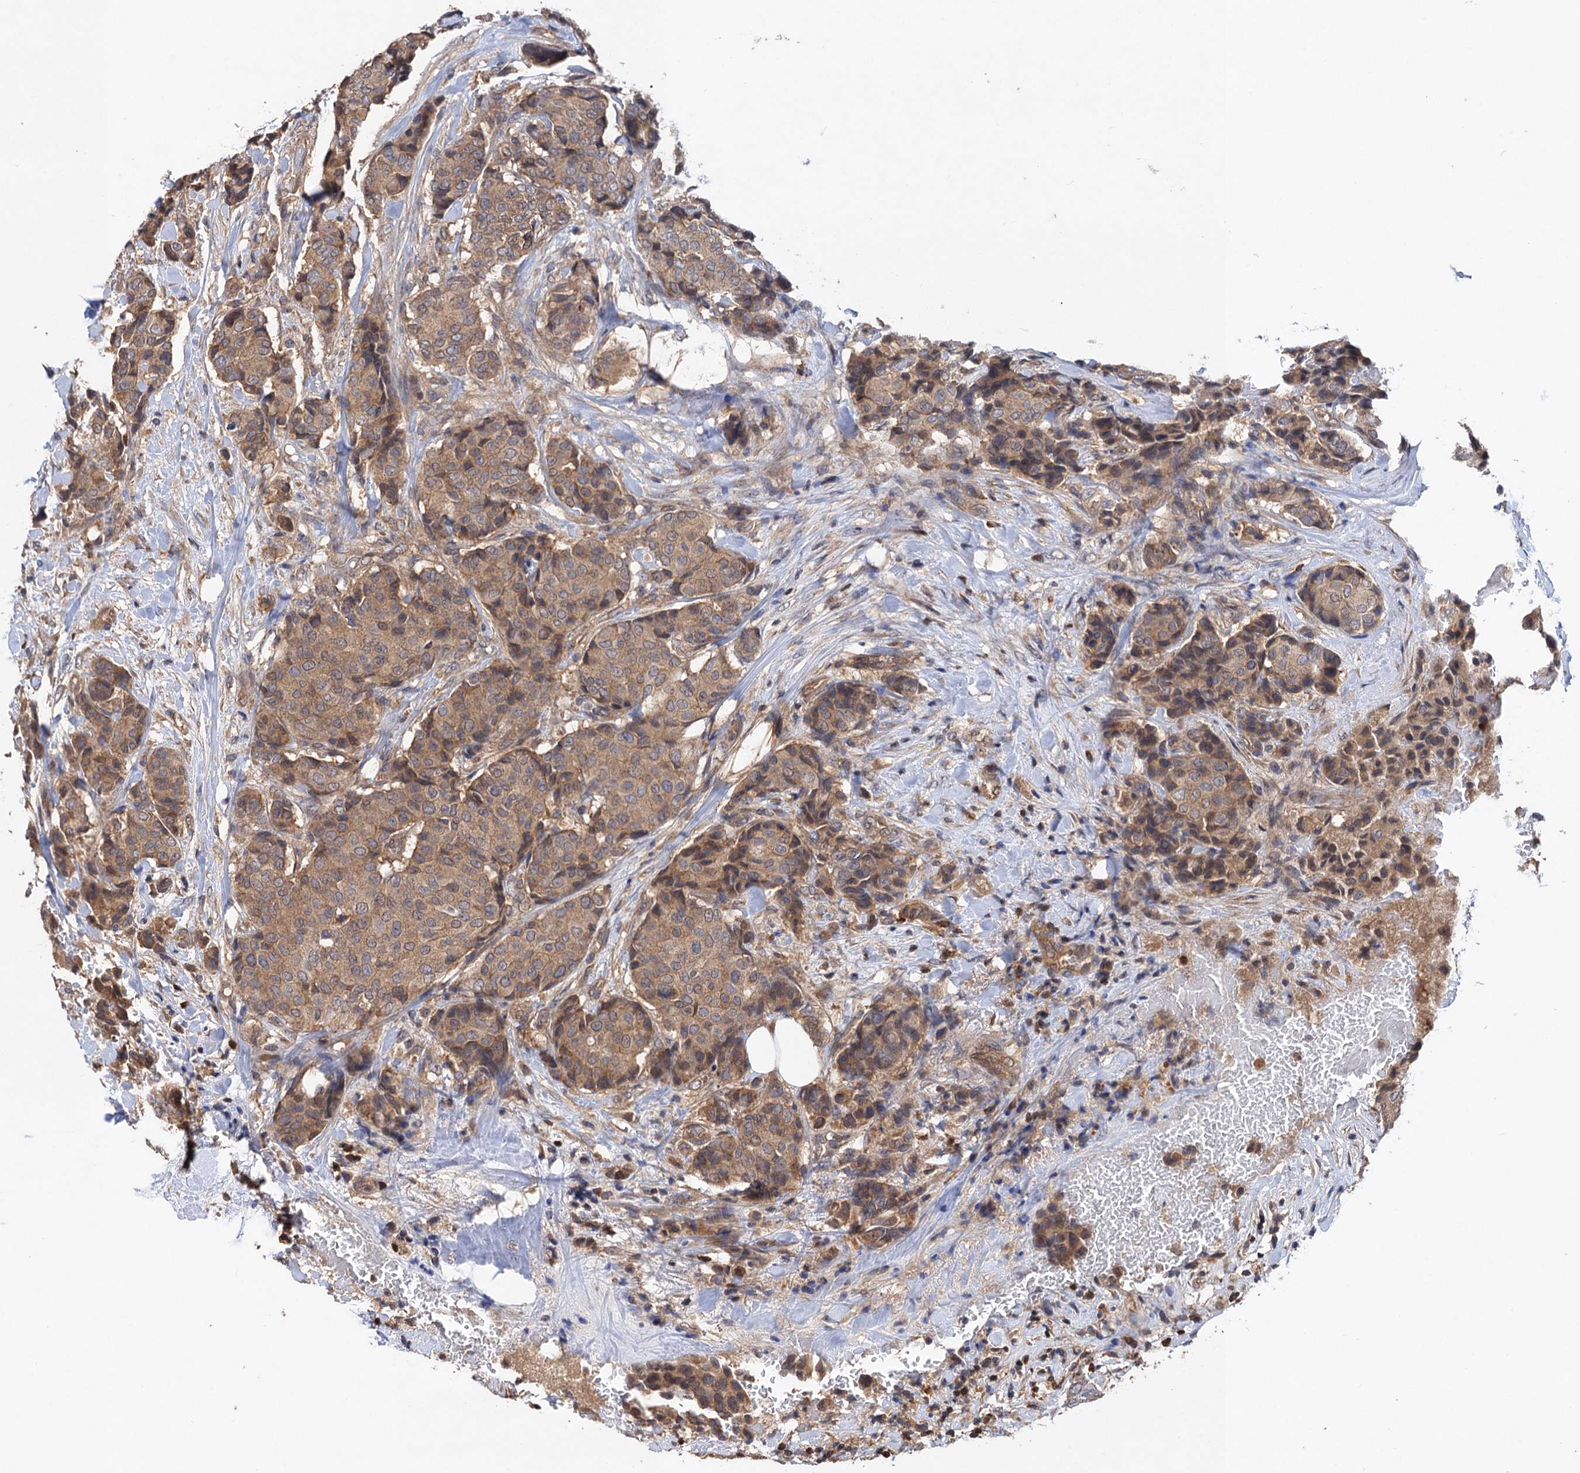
{"staining": {"intensity": "moderate", "quantity": ">75%", "location": "cytoplasmic/membranous"}, "tissue": "breast cancer", "cell_type": "Tumor cells", "image_type": "cancer", "snomed": [{"axis": "morphology", "description": "Duct carcinoma"}, {"axis": "topography", "description": "Breast"}], "caption": "Tumor cells demonstrate medium levels of moderate cytoplasmic/membranous staining in about >75% of cells in human invasive ductal carcinoma (breast).", "gene": "DGKA", "patient": {"sex": "female", "age": 75}}